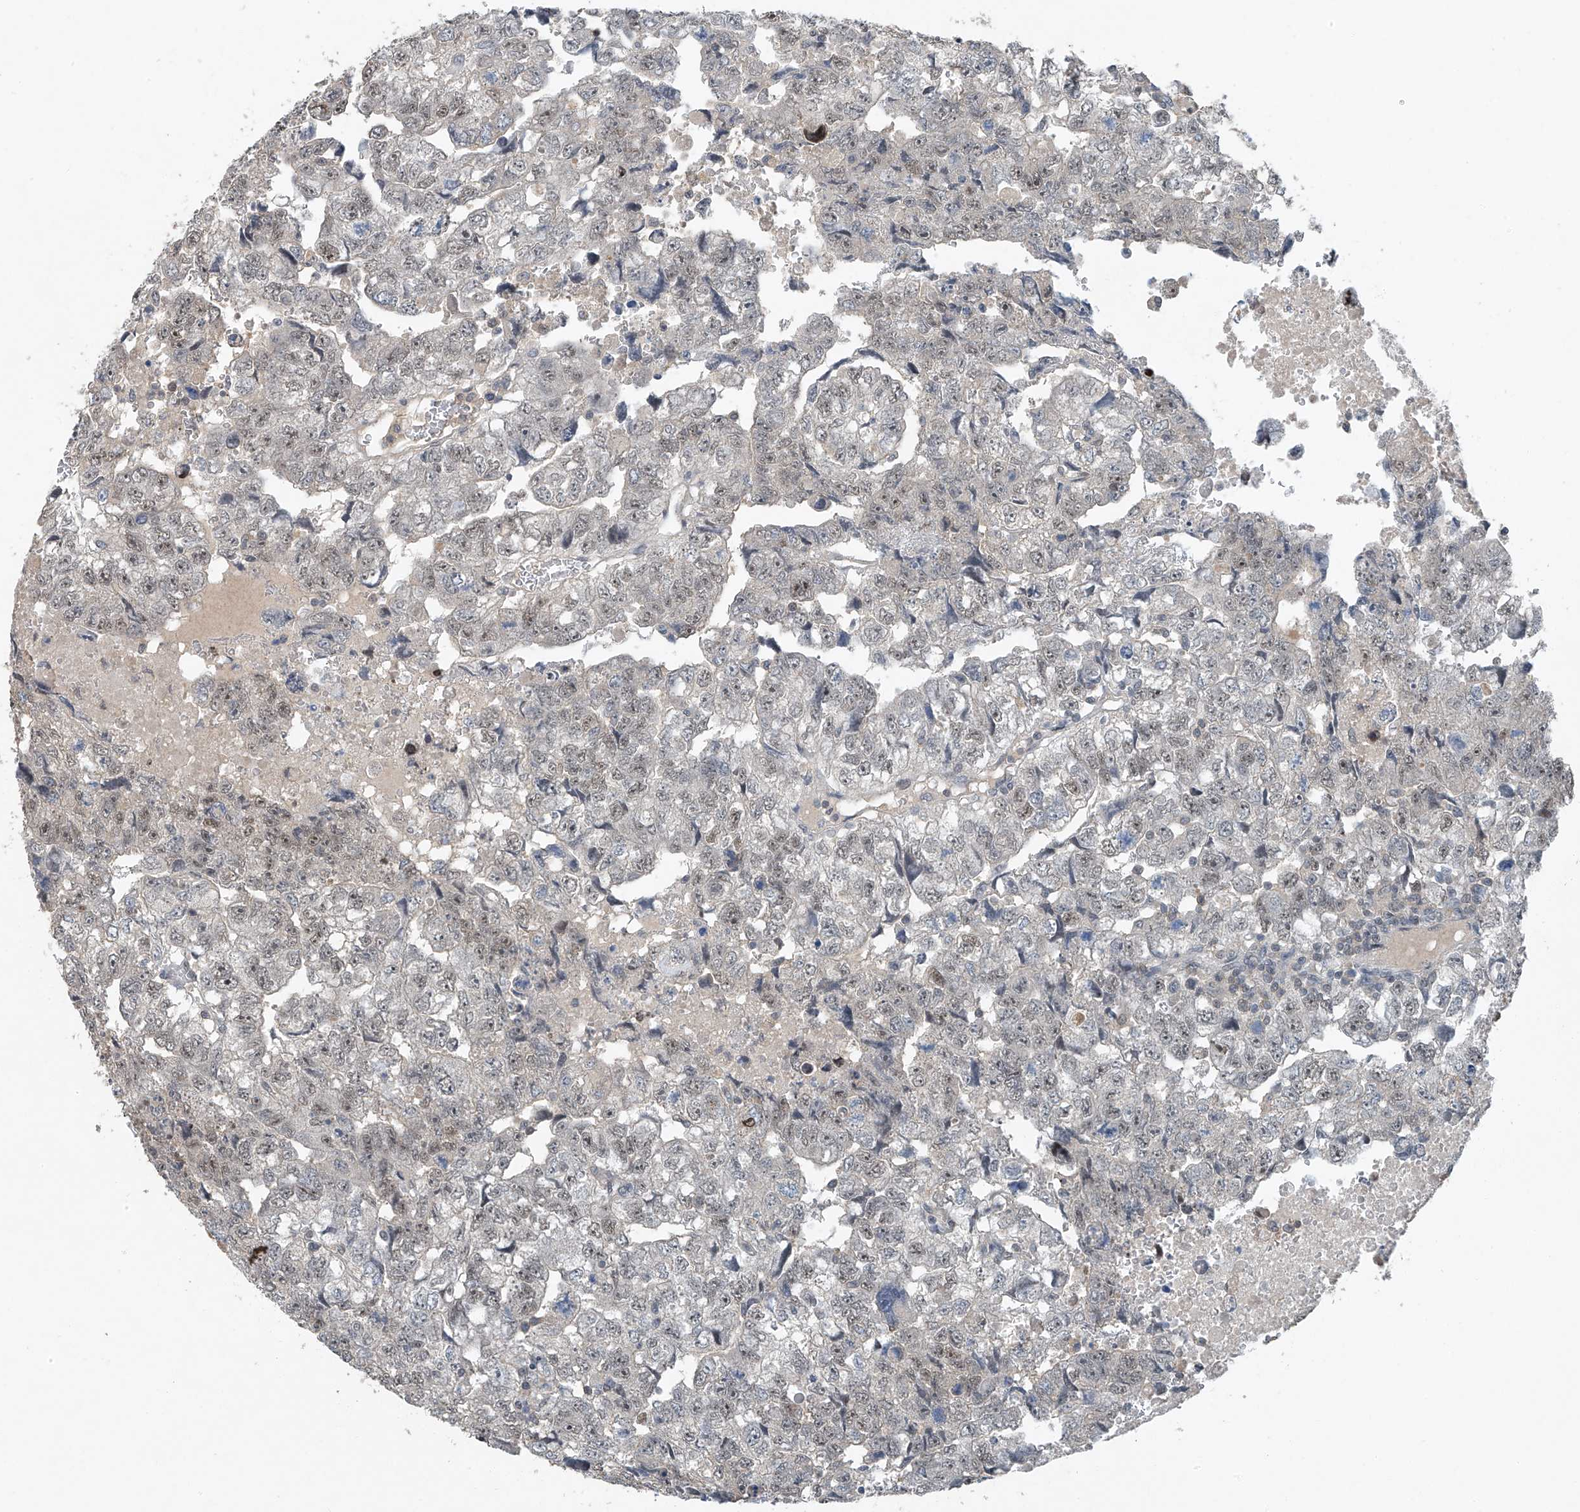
{"staining": {"intensity": "weak", "quantity": "<25%", "location": "nuclear"}, "tissue": "testis cancer", "cell_type": "Tumor cells", "image_type": "cancer", "snomed": [{"axis": "morphology", "description": "Carcinoma, Embryonal, NOS"}, {"axis": "topography", "description": "Testis"}], "caption": "This is a histopathology image of IHC staining of testis cancer (embryonal carcinoma), which shows no positivity in tumor cells.", "gene": "TAF8", "patient": {"sex": "male", "age": 36}}